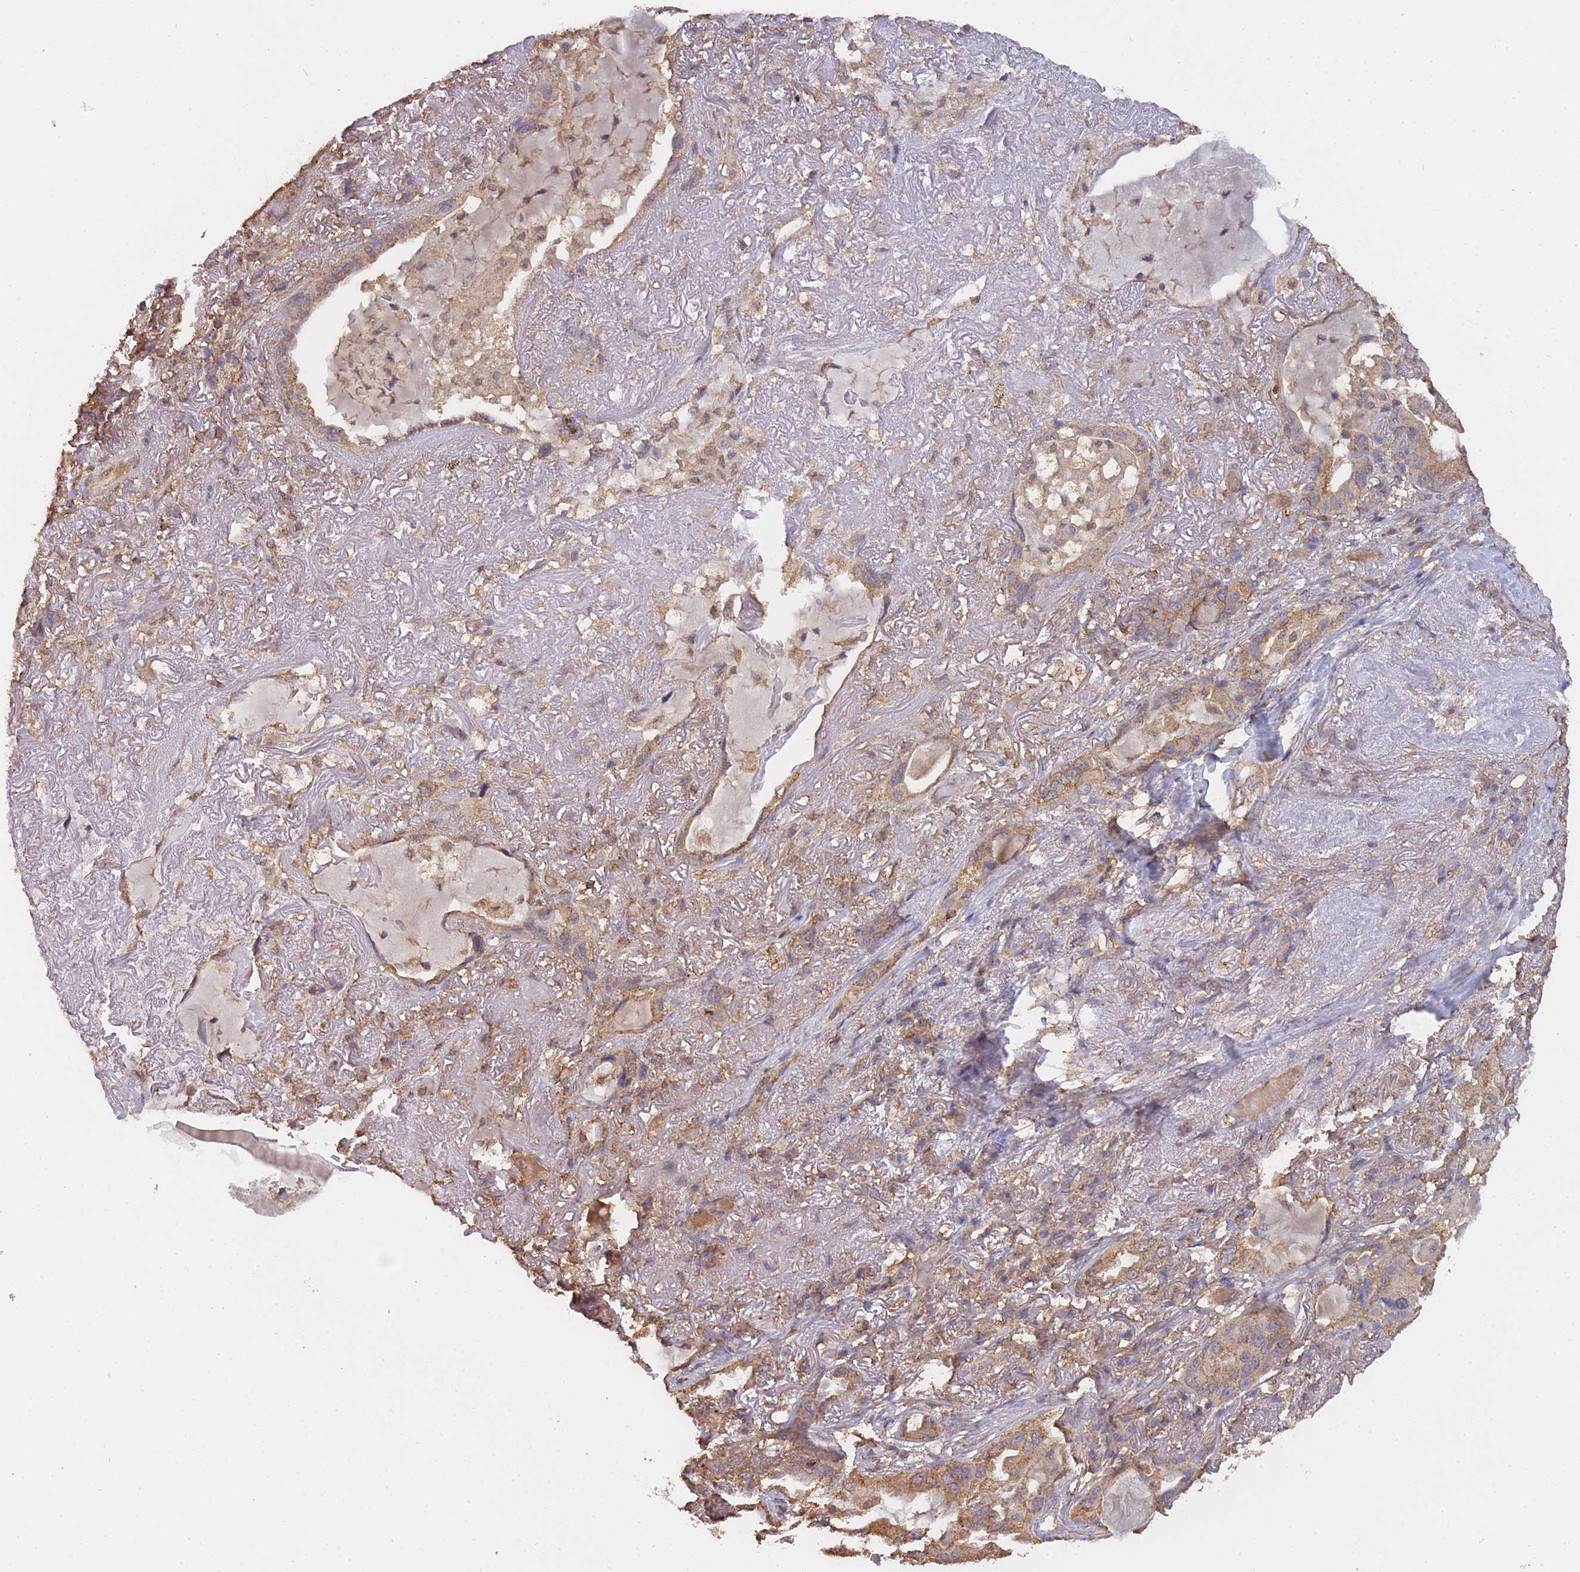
{"staining": {"intensity": "weak", "quantity": ">75%", "location": "cytoplasmic/membranous"}, "tissue": "lung cancer", "cell_type": "Tumor cells", "image_type": "cancer", "snomed": [{"axis": "morphology", "description": "Adenocarcinoma, NOS"}, {"axis": "topography", "description": "Lung"}], "caption": "Immunohistochemical staining of lung adenocarcinoma displays weak cytoplasmic/membranous protein positivity in about >75% of tumor cells.", "gene": "METRN", "patient": {"sex": "female", "age": 69}}